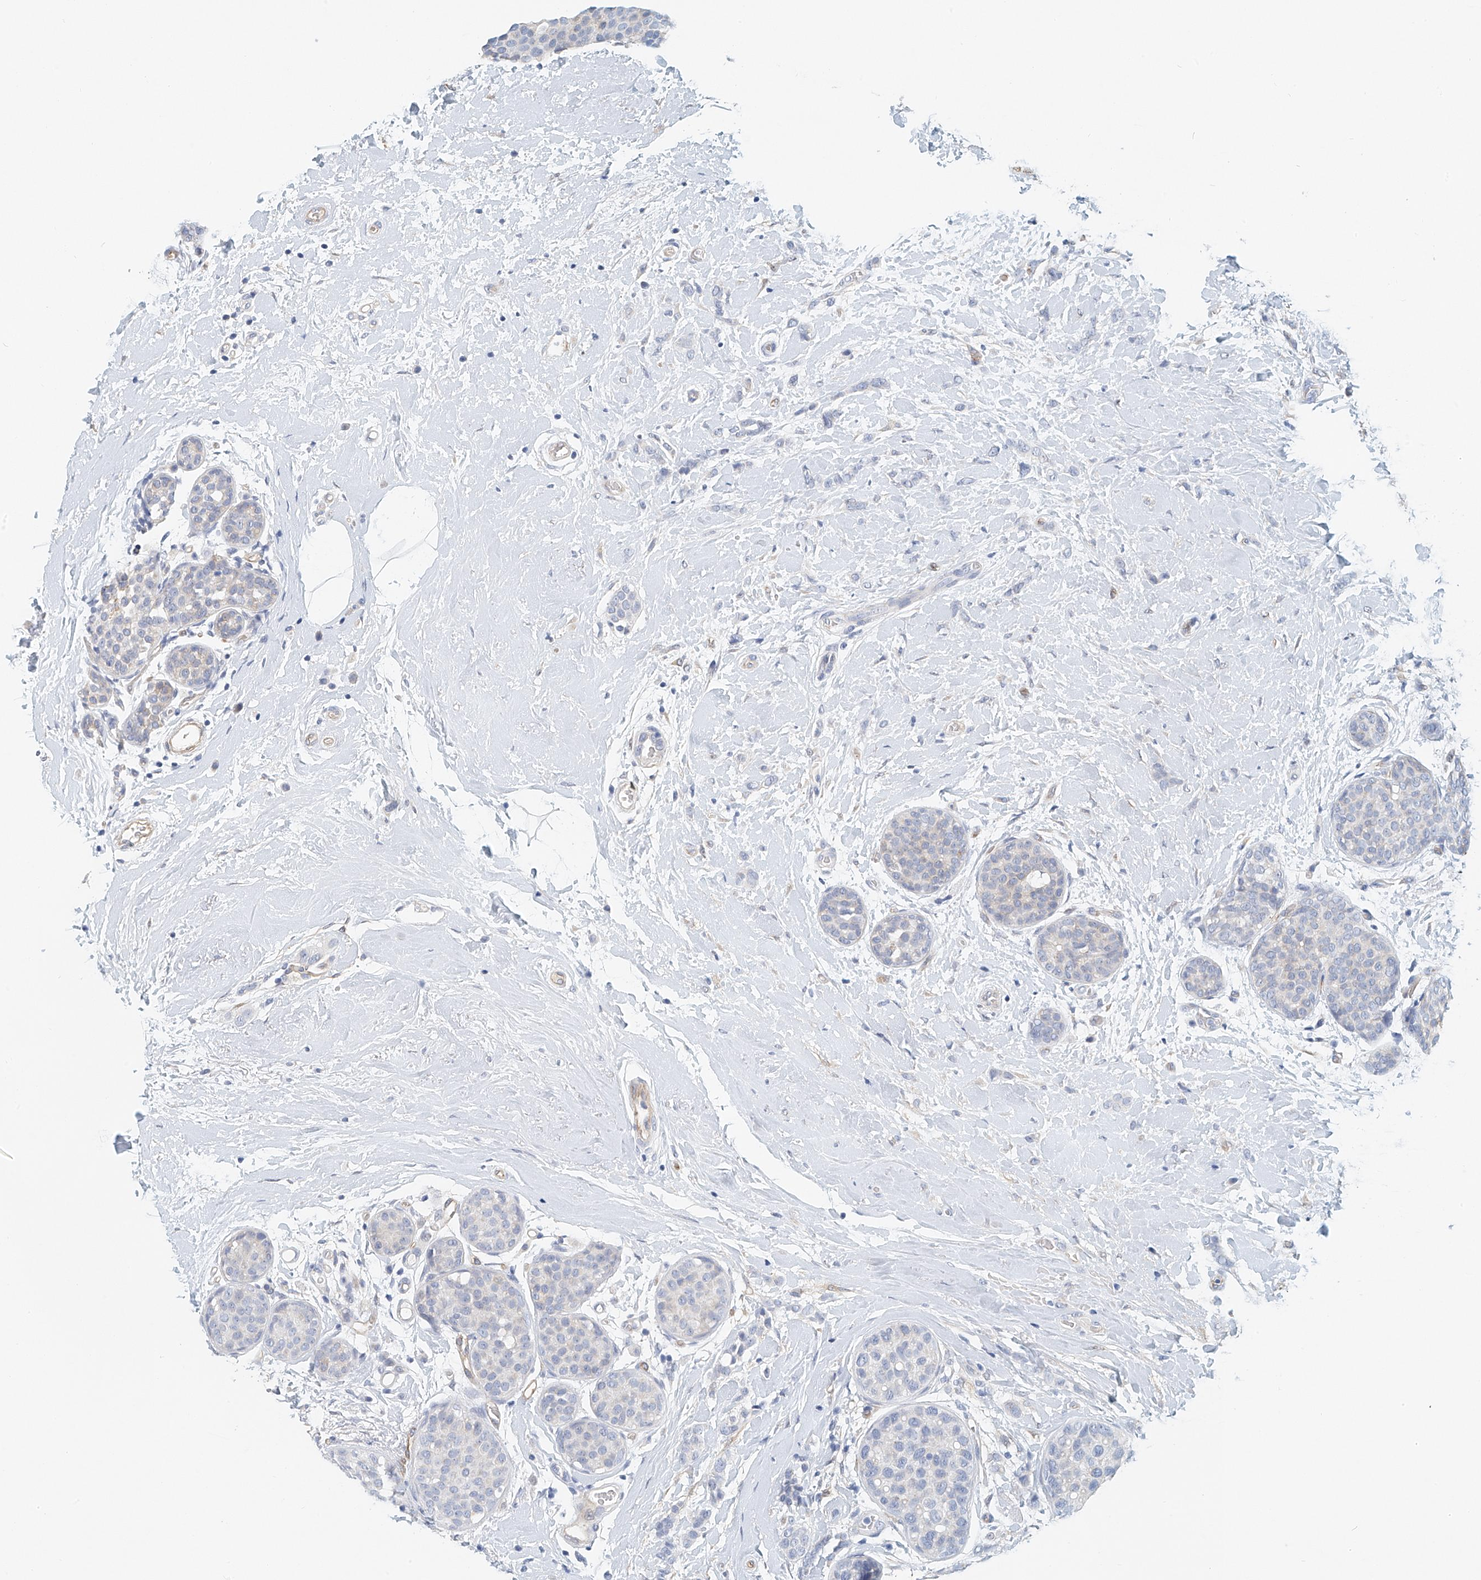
{"staining": {"intensity": "negative", "quantity": "none", "location": "none"}, "tissue": "breast cancer", "cell_type": "Tumor cells", "image_type": "cancer", "snomed": [{"axis": "morphology", "description": "Lobular carcinoma, in situ"}, {"axis": "morphology", "description": "Lobular carcinoma"}, {"axis": "topography", "description": "Breast"}], "caption": "Tumor cells show no significant protein staining in breast cancer (lobular carcinoma in situ).", "gene": "ARHGAP28", "patient": {"sex": "female", "age": 41}}